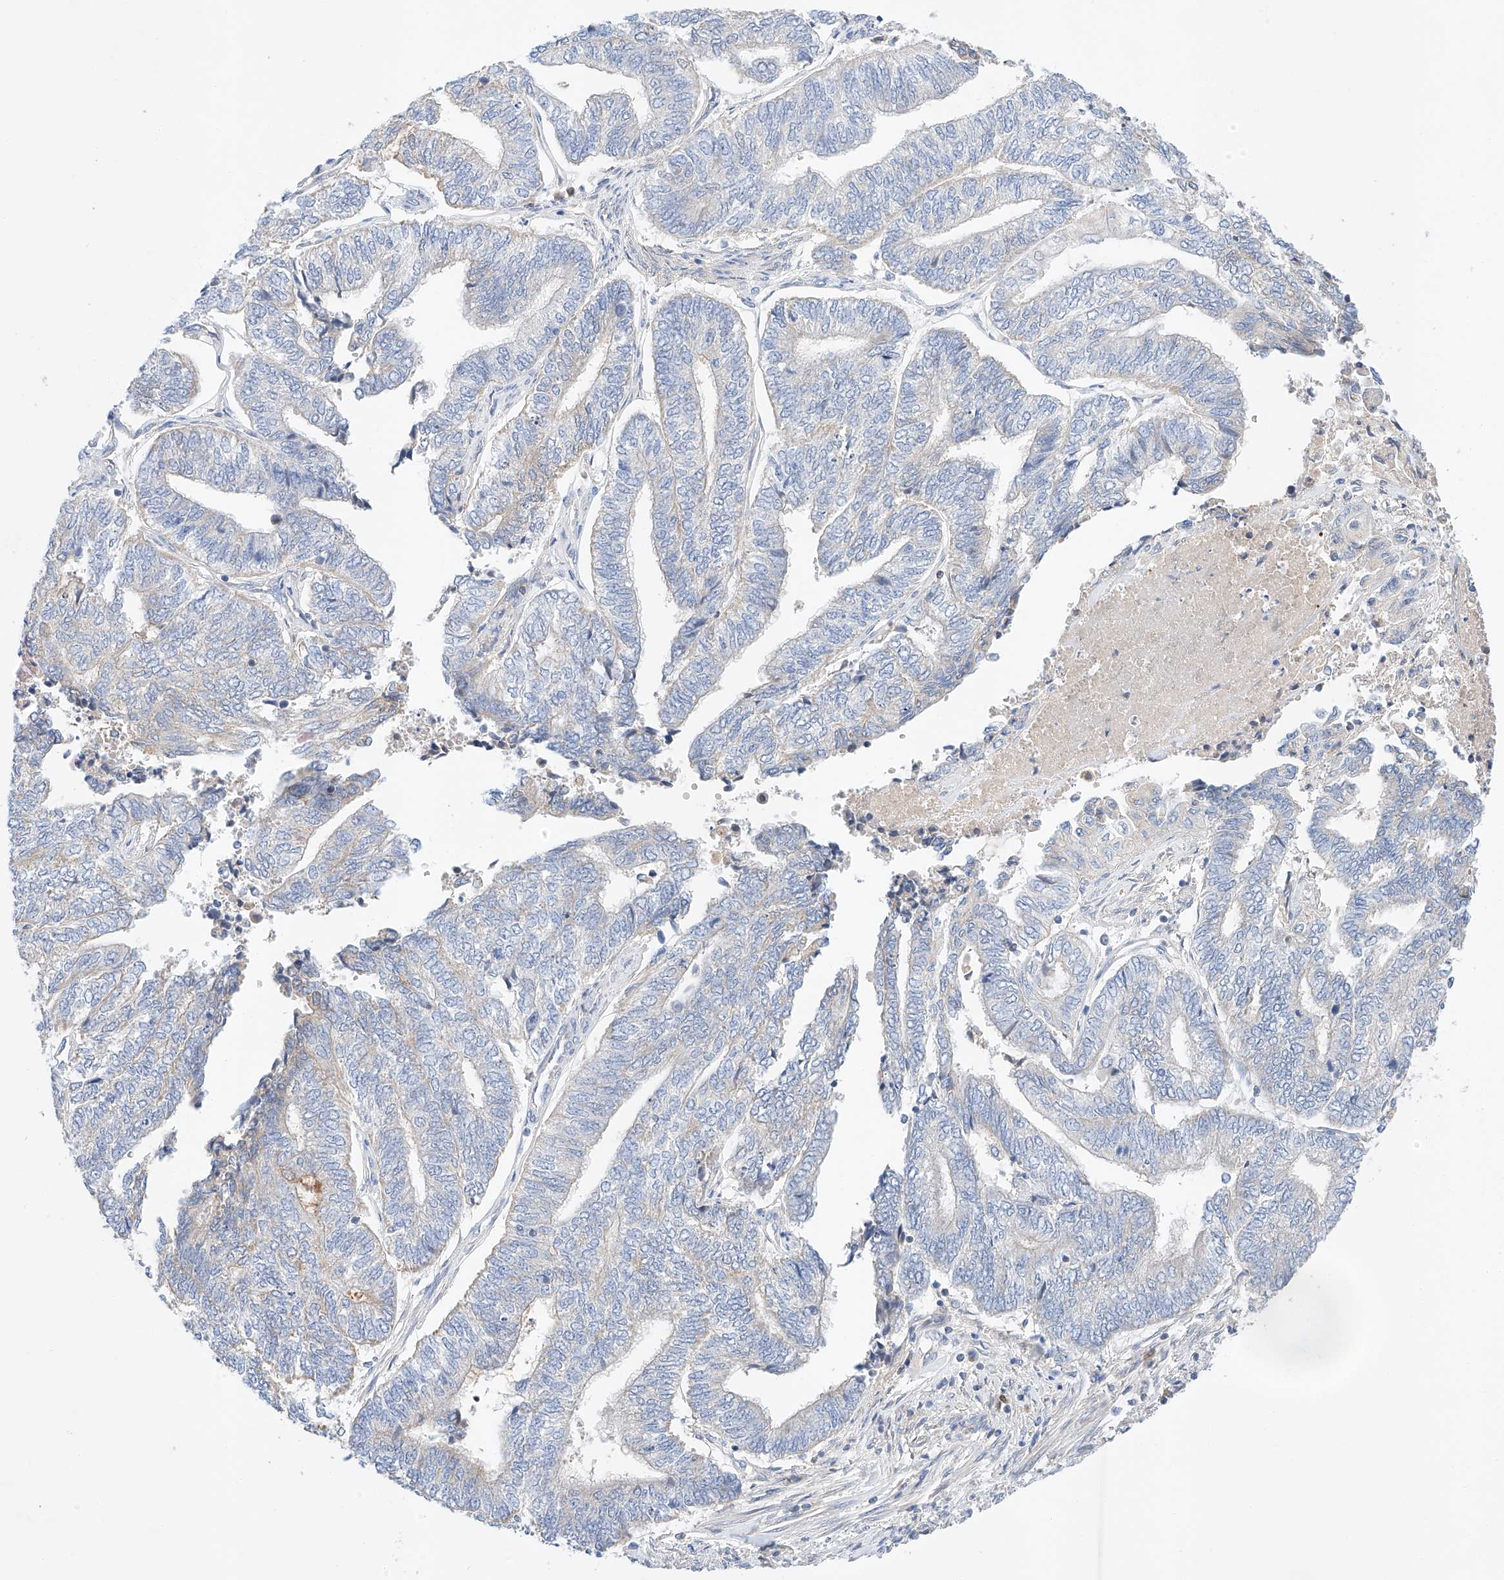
{"staining": {"intensity": "negative", "quantity": "none", "location": "none"}, "tissue": "endometrial cancer", "cell_type": "Tumor cells", "image_type": "cancer", "snomed": [{"axis": "morphology", "description": "Adenocarcinoma, NOS"}, {"axis": "topography", "description": "Uterus"}, {"axis": "topography", "description": "Endometrium"}], "caption": "This is an IHC photomicrograph of endometrial adenocarcinoma. There is no positivity in tumor cells.", "gene": "C6orf118", "patient": {"sex": "female", "age": 70}}